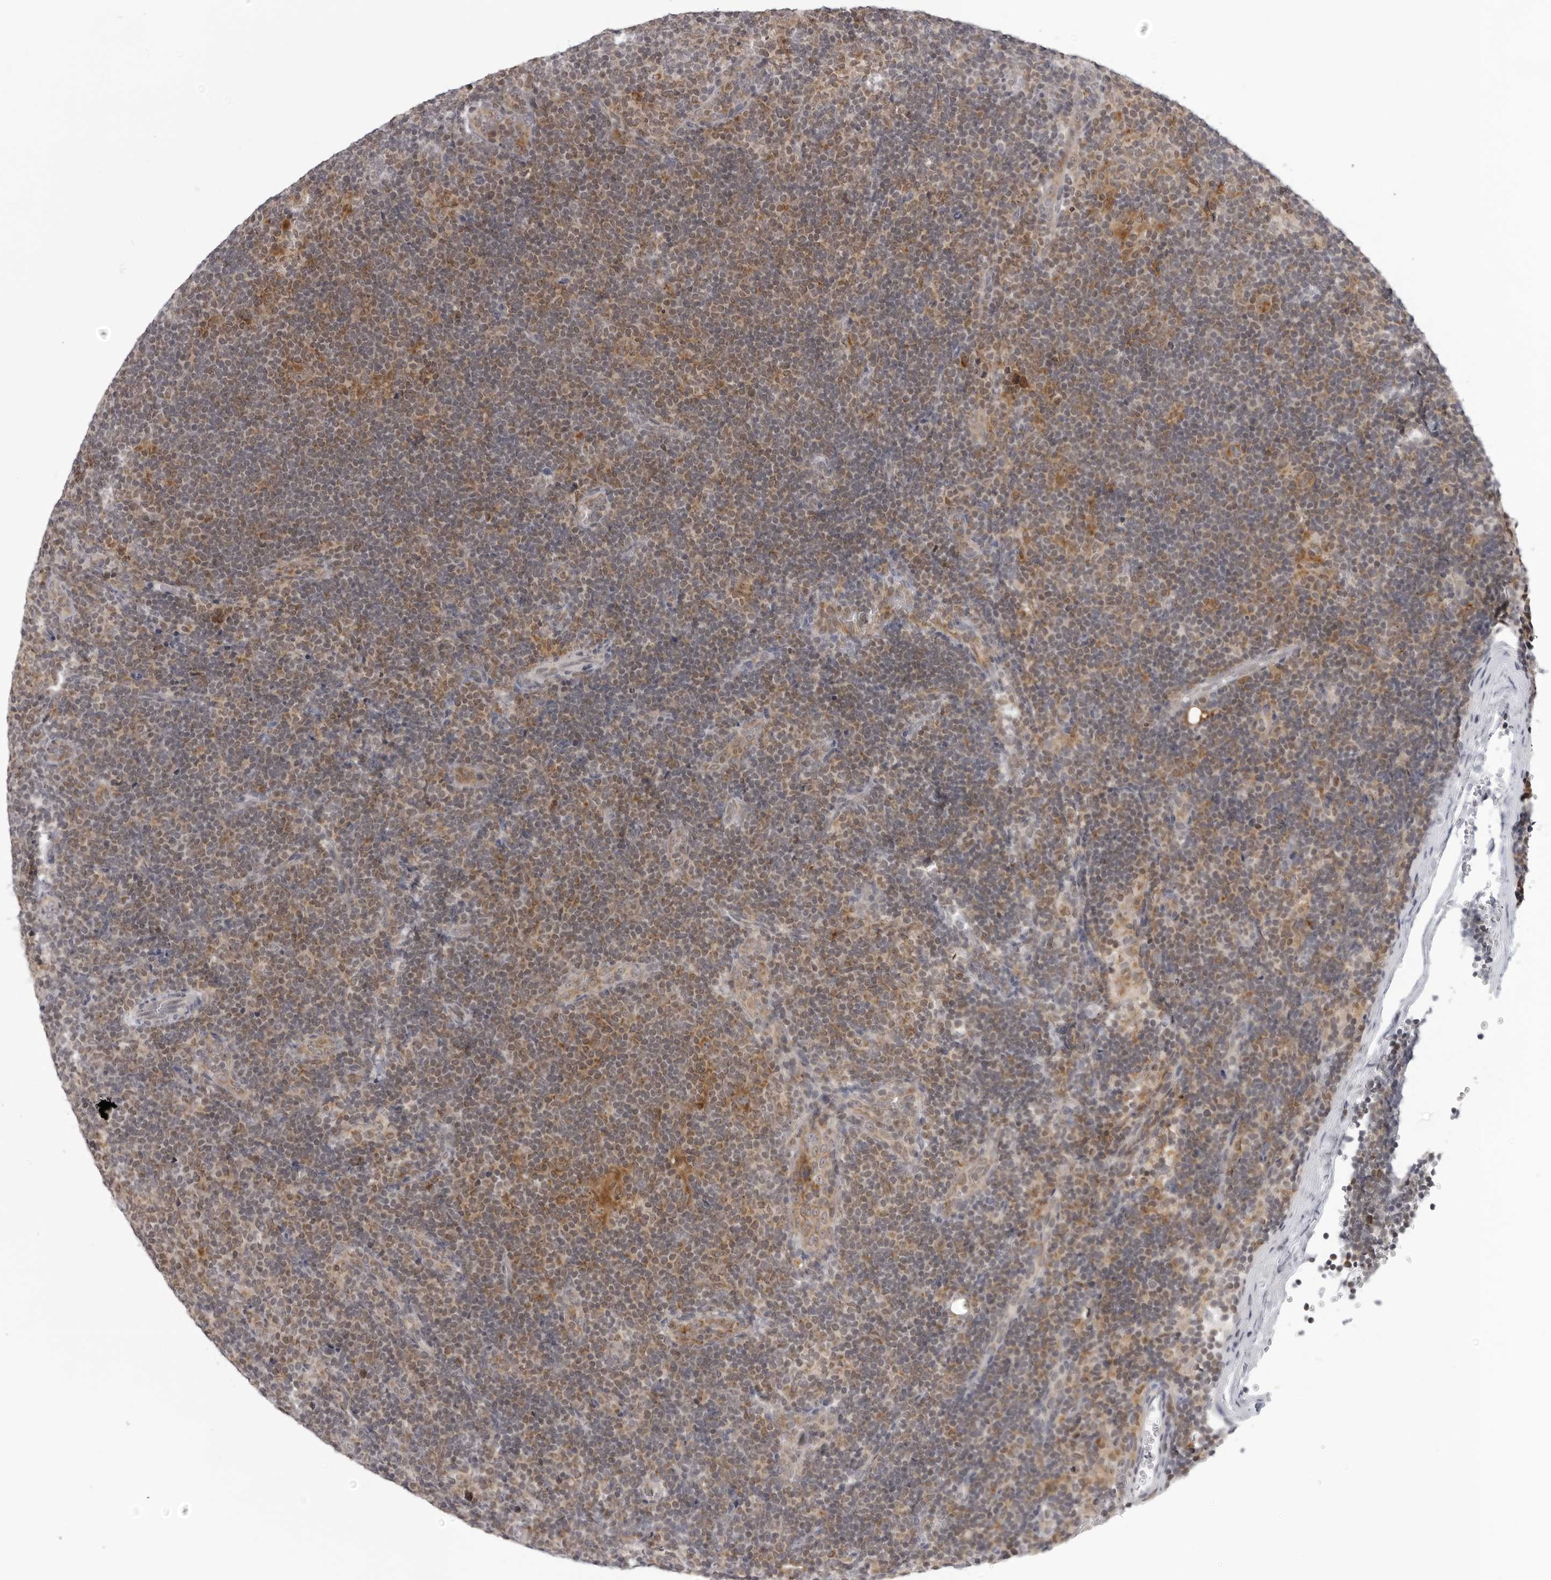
{"staining": {"intensity": "moderate", "quantity": ">75%", "location": "cytoplasmic/membranous"}, "tissue": "lymphoma", "cell_type": "Tumor cells", "image_type": "cancer", "snomed": [{"axis": "morphology", "description": "Hodgkin's disease, NOS"}, {"axis": "topography", "description": "Lymph node"}], "caption": "Protein staining of lymphoma tissue demonstrates moderate cytoplasmic/membranous staining in approximately >75% of tumor cells.", "gene": "MRPS15", "patient": {"sex": "female", "age": 57}}